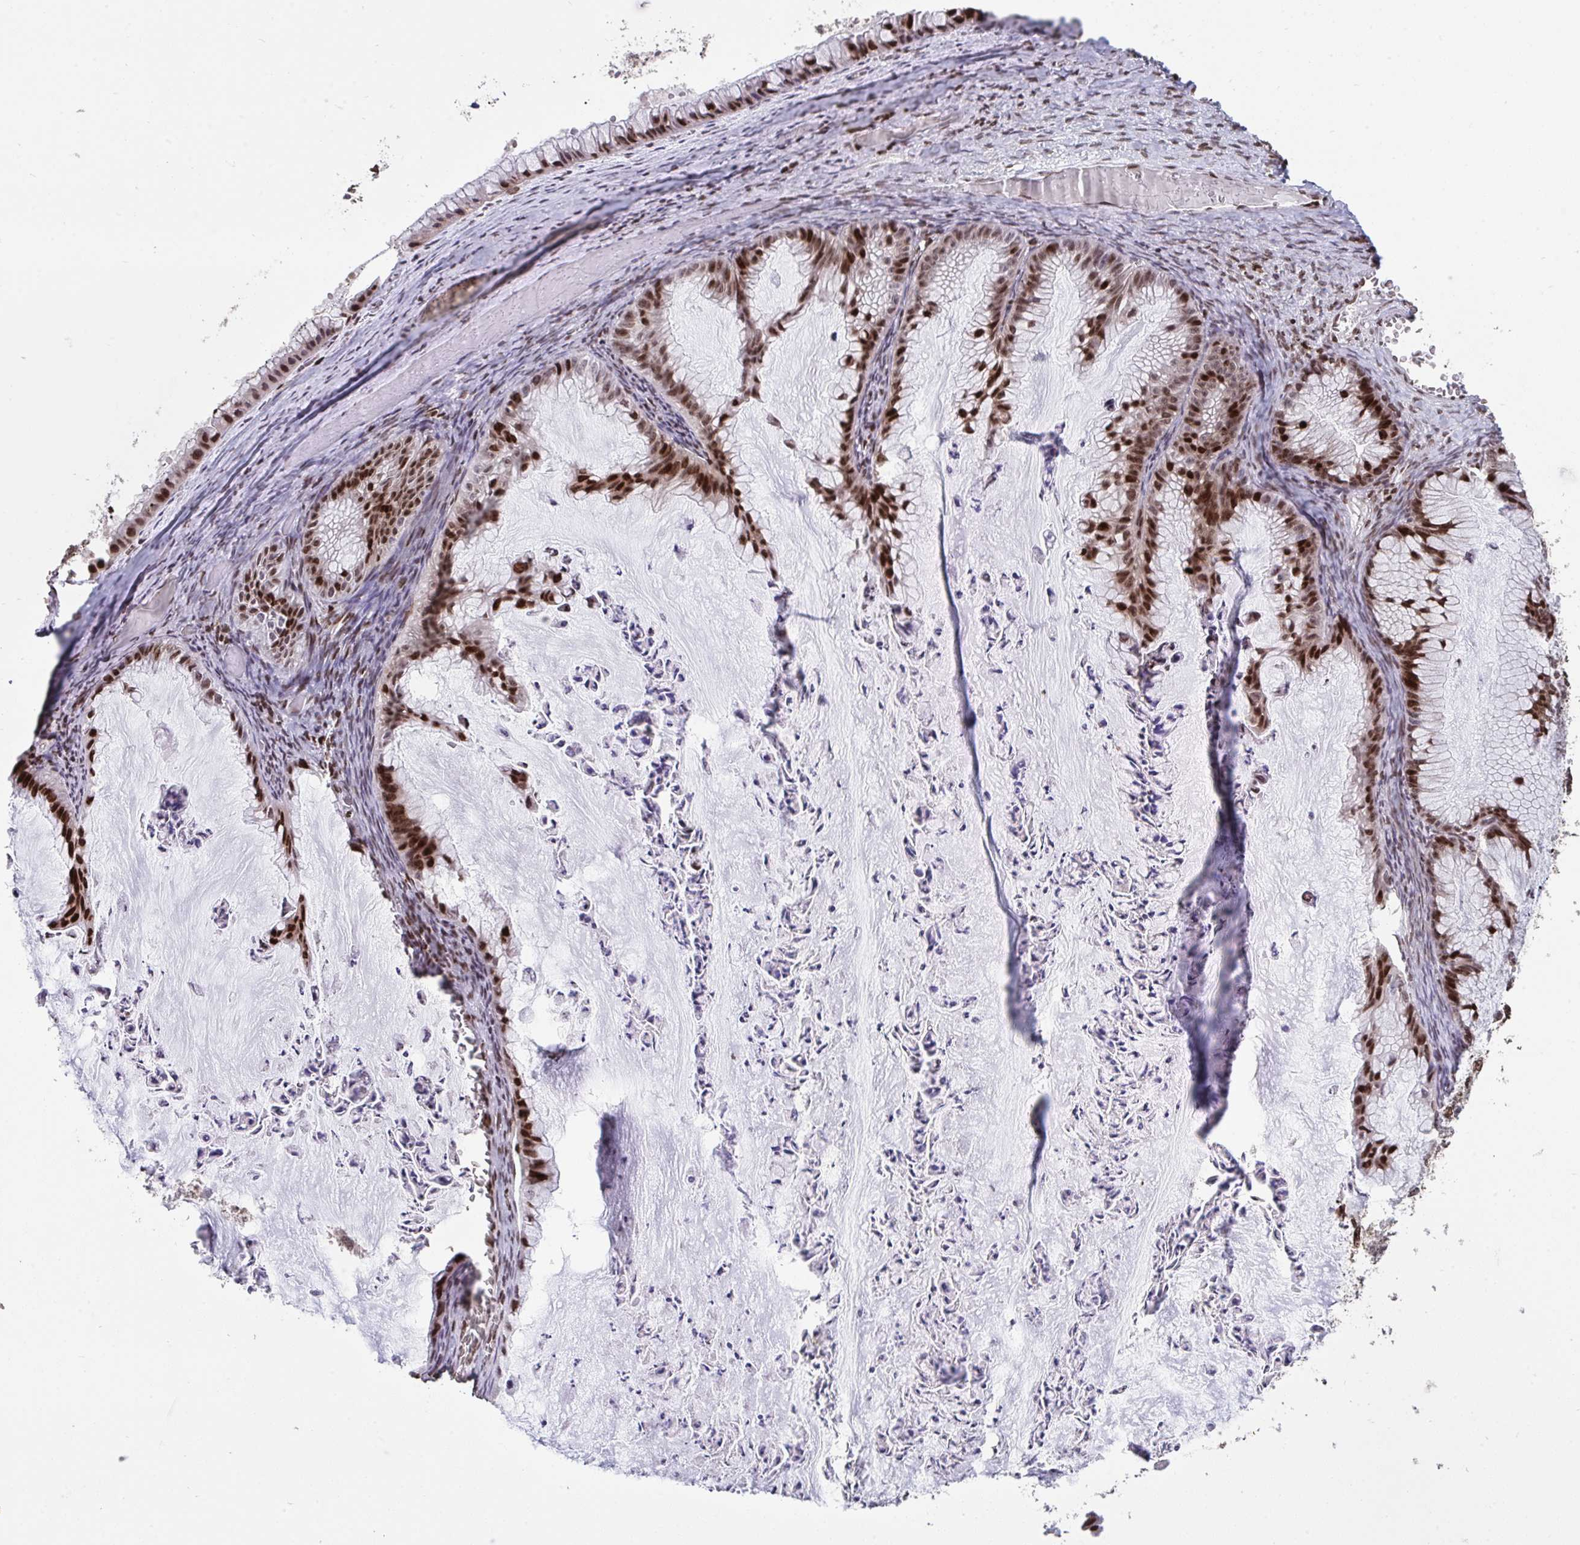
{"staining": {"intensity": "strong", "quantity": ">75%", "location": "nuclear"}, "tissue": "ovarian cancer", "cell_type": "Tumor cells", "image_type": "cancer", "snomed": [{"axis": "morphology", "description": "Cystadenocarcinoma, mucinous, NOS"}, {"axis": "topography", "description": "Ovary"}], "caption": "IHC image of human mucinous cystadenocarcinoma (ovarian) stained for a protein (brown), which displays high levels of strong nuclear positivity in approximately >75% of tumor cells.", "gene": "NIP7", "patient": {"sex": "female", "age": 72}}